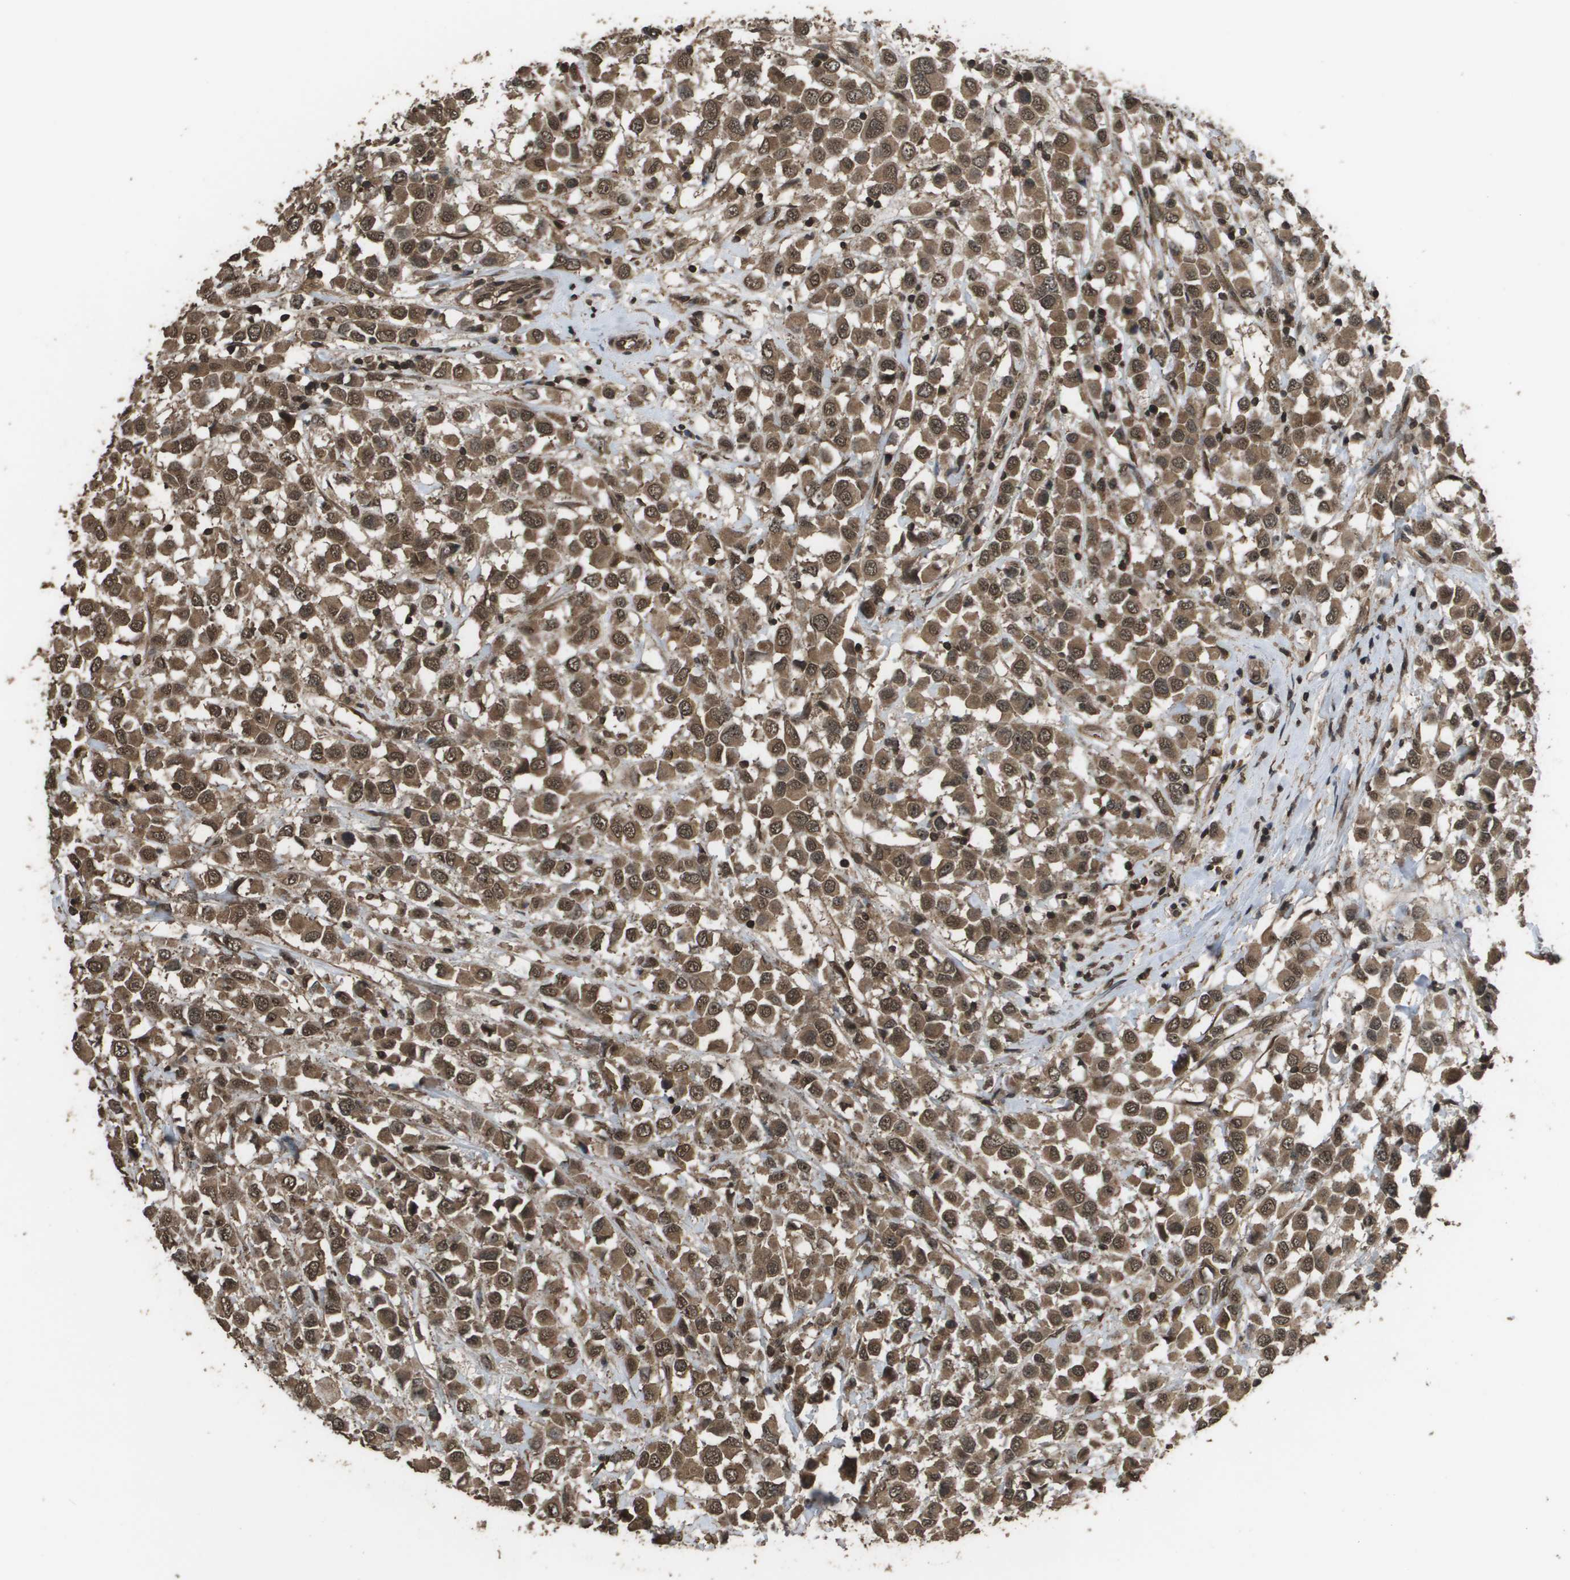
{"staining": {"intensity": "moderate", "quantity": ">75%", "location": "cytoplasmic/membranous,nuclear"}, "tissue": "breast cancer", "cell_type": "Tumor cells", "image_type": "cancer", "snomed": [{"axis": "morphology", "description": "Duct carcinoma"}, {"axis": "topography", "description": "Breast"}], "caption": "Protein analysis of breast cancer (infiltrating ductal carcinoma) tissue reveals moderate cytoplasmic/membranous and nuclear expression in approximately >75% of tumor cells.", "gene": "AXIN2", "patient": {"sex": "female", "age": 61}}